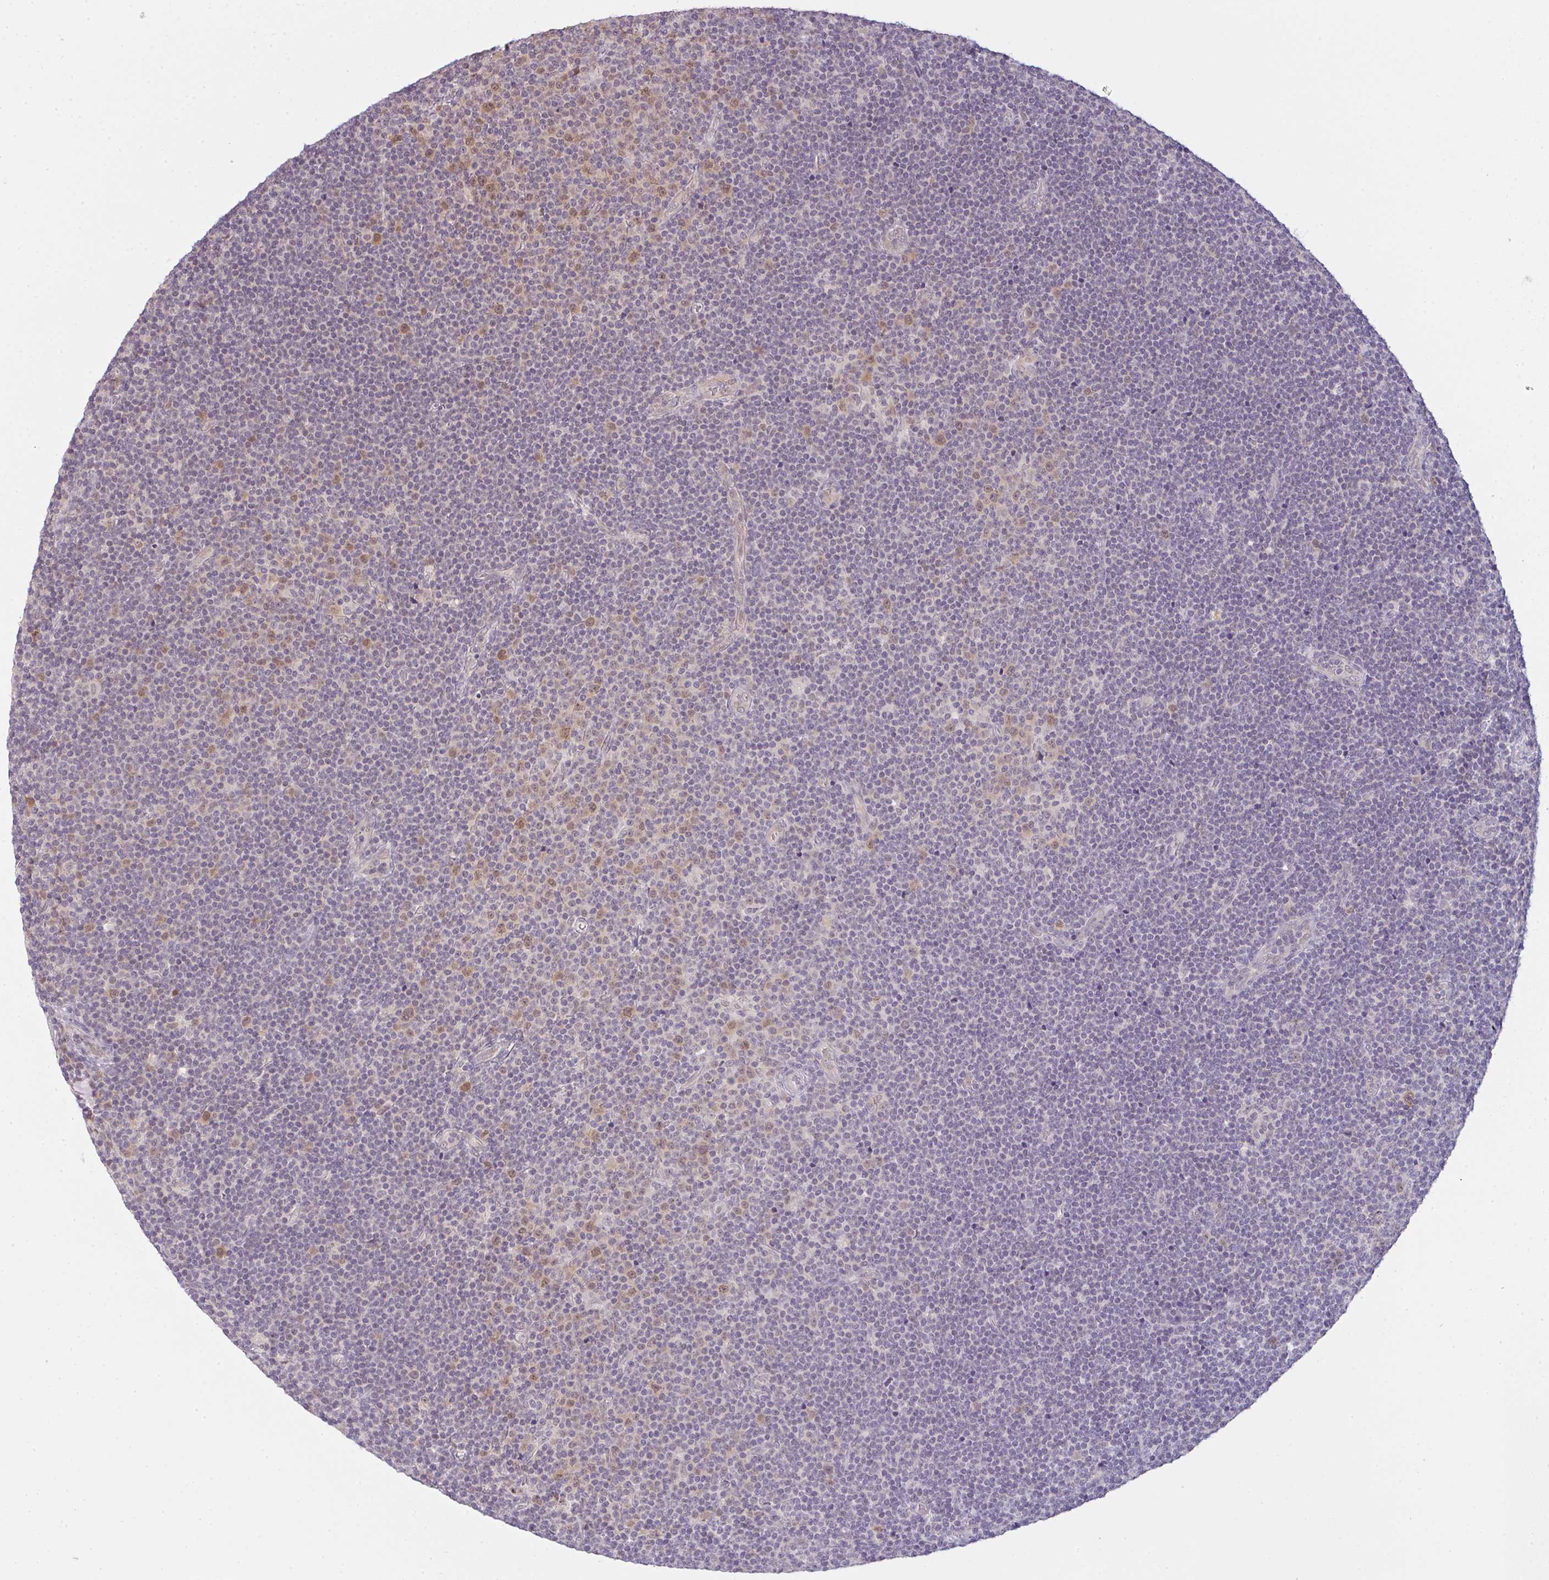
{"staining": {"intensity": "negative", "quantity": "none", "location": "none"}, "tissue": "lymphoma", "cell_type": "Tumor cells", "image_type": "cancer", "snomed": [{"axis": "morphology", "description": "Malignant lymphoma, non-Hodgkin's type, Low grade"}, {"axis": "topography", "description": "Lymph node"}], "caption": "Photomicrograph shows no significant protein staining in tumor cells of low-grade malignant lymphoma, non-Hodgkin's type.", "gene": "CSE1L", "patient": {"sex": "male", "age": 48}}